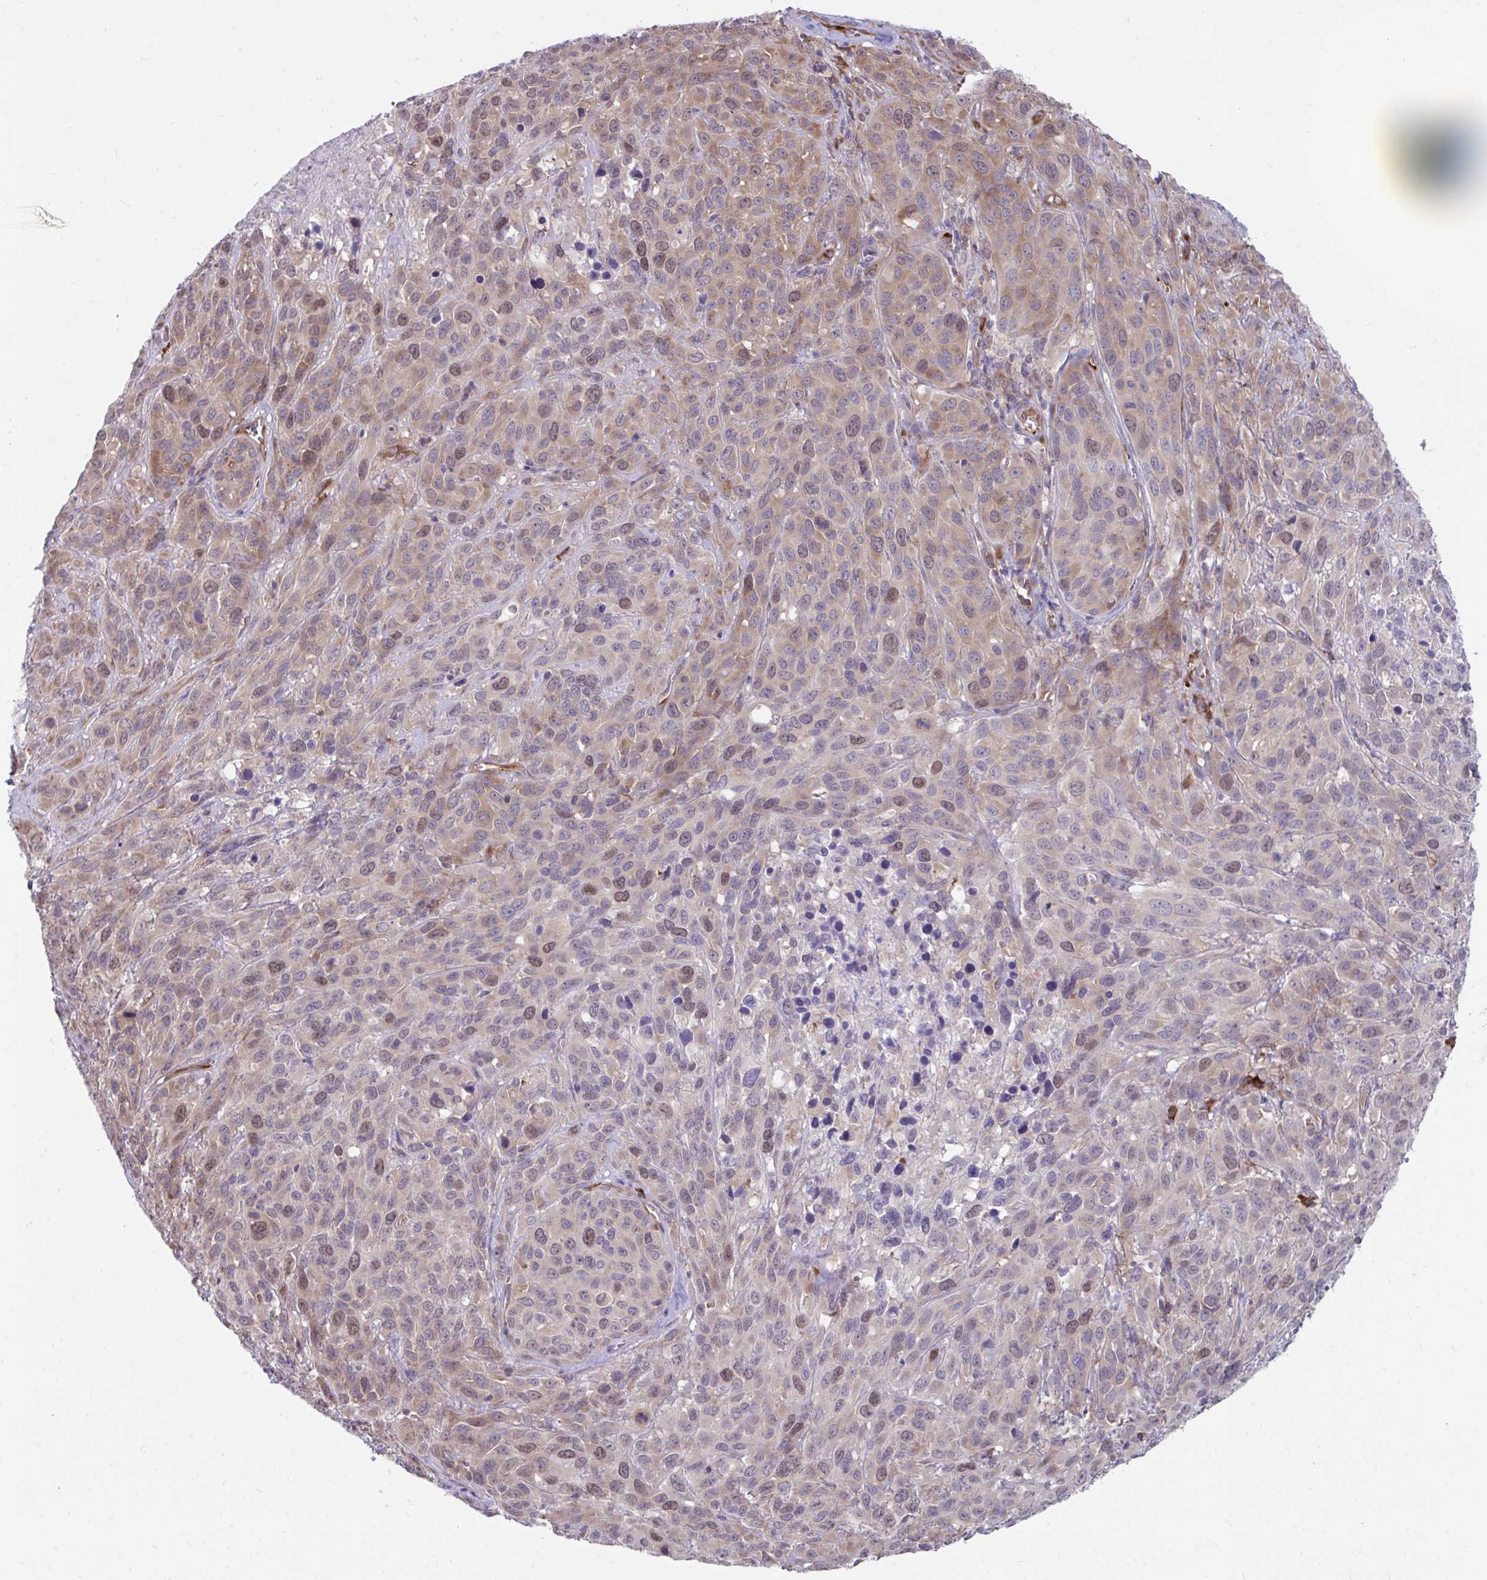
{"staining": {"intensity": "weak", "quantity": "25%-75%", "location": "cytoplasmic/membranous,nuclear"}, "tissue": "cervical cancer", "cell_type": "Tumor cells", "image_type": "cancer", "snomed": [{"axis": "morphology", "description": "Normal tissue, NOS"}, {"axis": "morphology", "description": "Squamous cell carcinoma, NOS"}, {"axis": "topography", "description": "Cervix"}], "caption": "High-magnification brightfield microscopy of cervical cancer stained with DAB (brown) and counterstained with hematoxylin (blue). tumor cells exhibit weak cytoplasmic/membranous and nuclear expression is appreciated in approximately25%-75% of cells. The protein of interest is stained brown, and the nuclei are stained in blue (DAB (3,3'-diaminobenzidine) IHC with brightfield microscopy, high magnification).", "gene": "SELENON", "patient": {"sex": "female", "age": 51}}